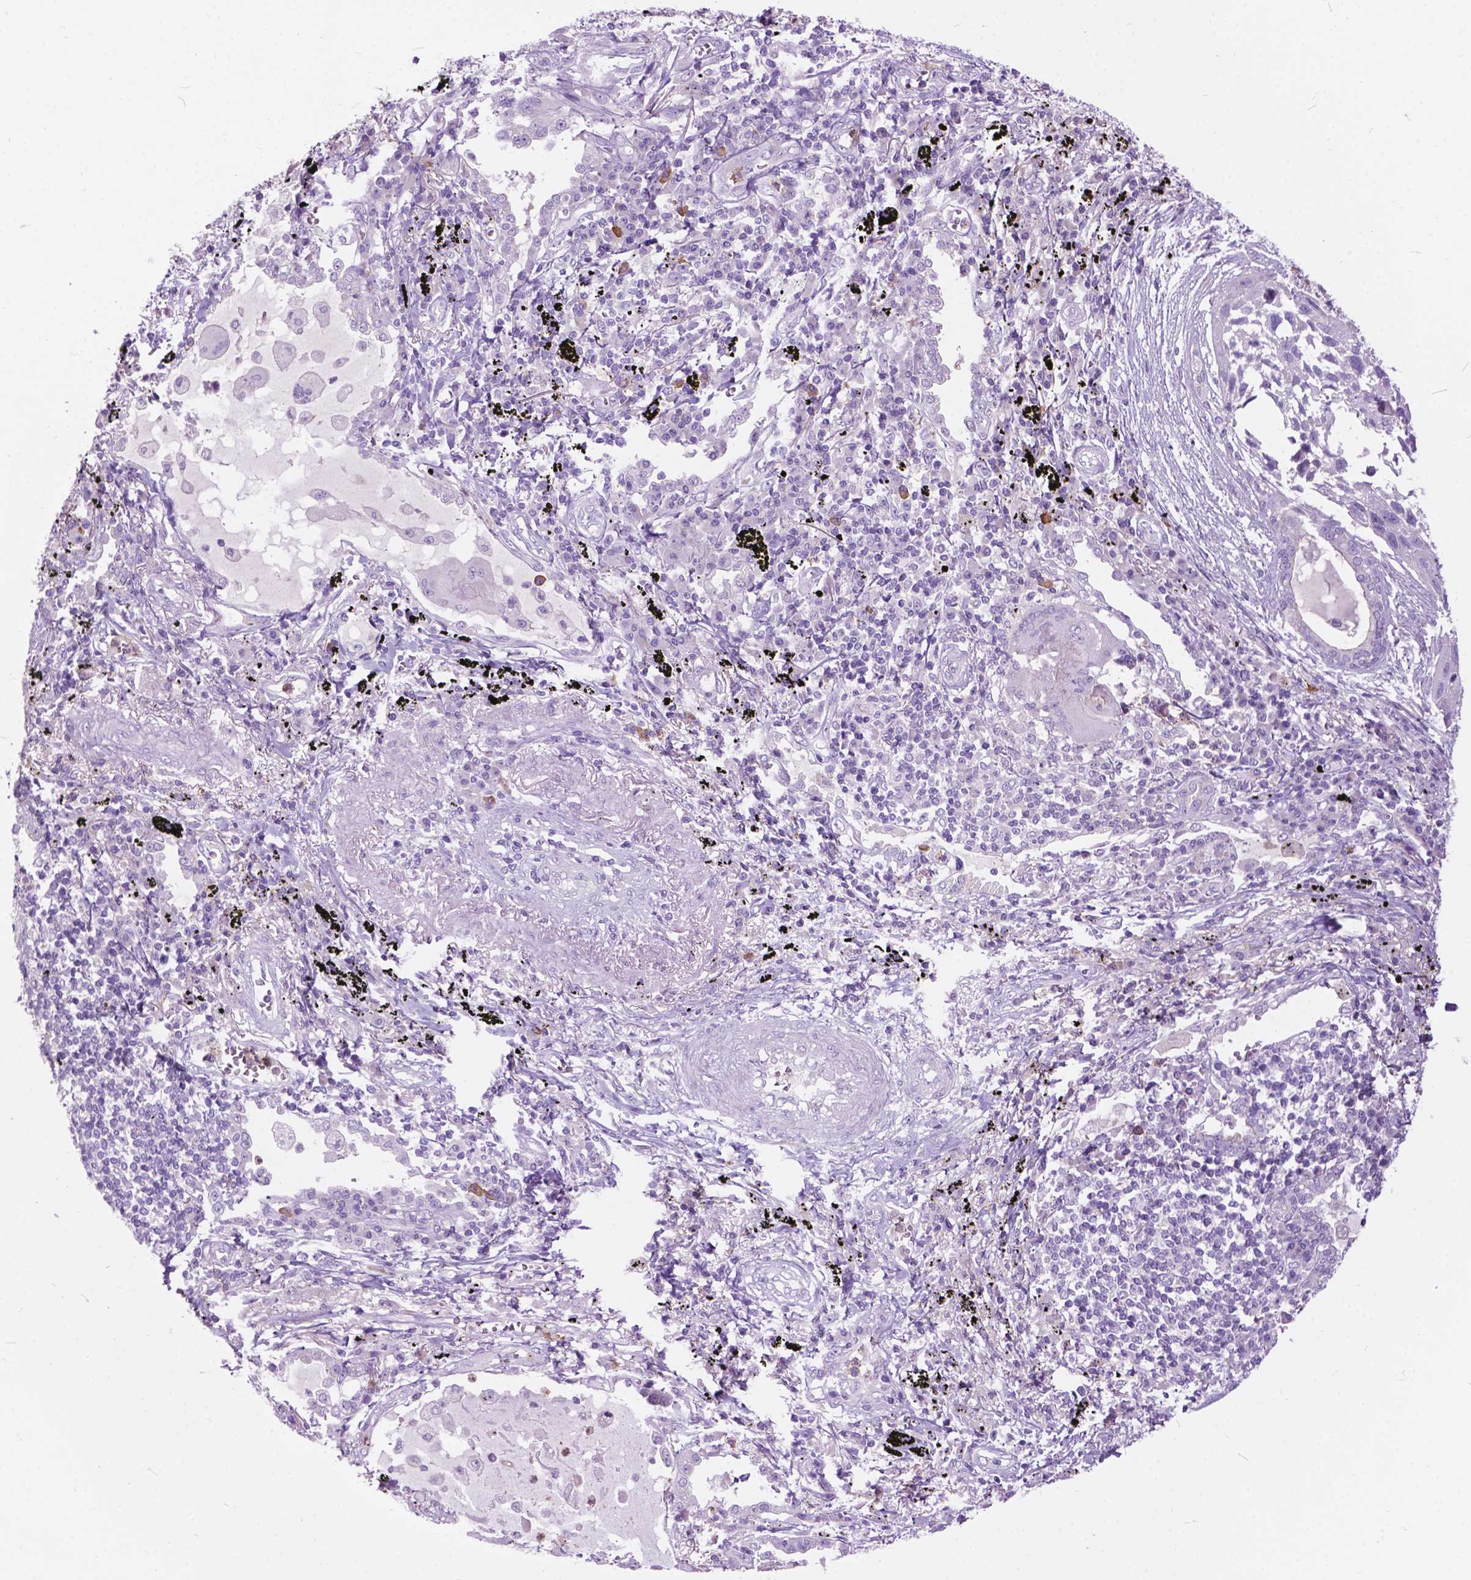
{"staining": {"intensity": "negative", "quantity": "none", "location": "none"}, "tissue": "lung cancer", "cell_type": "Tumor cells", "image_type": "cancer", "snomed": [{"axis": "morphology", "description": "Squamous cell carcinoma, NOS"}, {"axis": "topography", "description": "Lung"}], "caption": "Tumor cells are negative for protein expression in human lung squamous cell carcinoma.", "gene": "PRR35", "patient": {"sex": "male", "age": 78}}